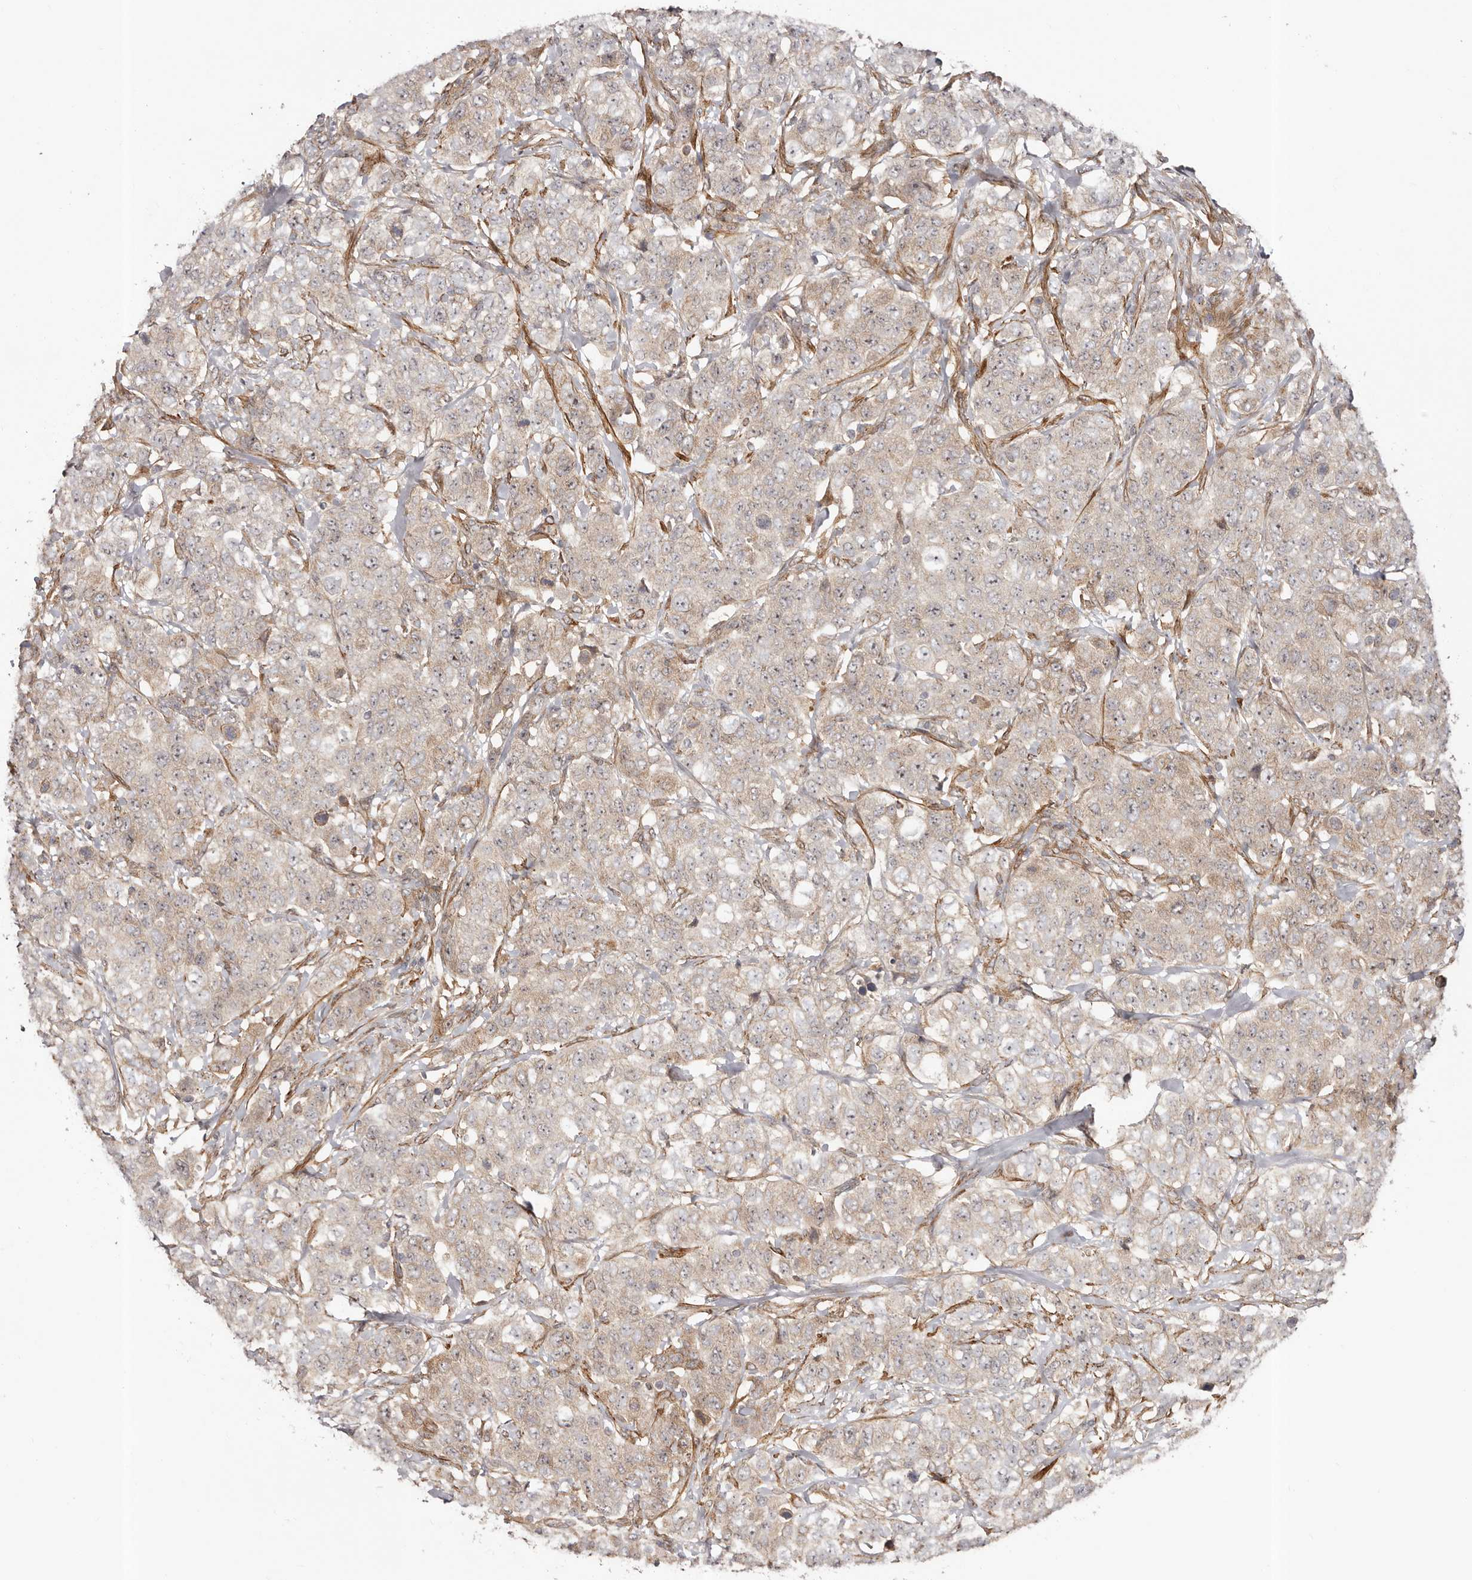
{"staining": {"intensity": "weak", "quantity": ">75%", "location": "cytoplasmic/membranous"}, "tissue": "stomach cancer", "cell_type": "Tumor cells", "image_type": "cancer", "snomed": [{"axis": "morphology", "description": "Adenocarcinoma, NOS"}, {"axis": "topography", "description": "Stomach"}], "caption": "IHC photomicrograph of stomach adenocarcinoma stained for a protein (brown), which shows low levels of weak cytoplasmic/membranous expression in about >75% of tumor cells.", "gene": "MICAL2", "patient": {"sex": "male", "age": 48}}